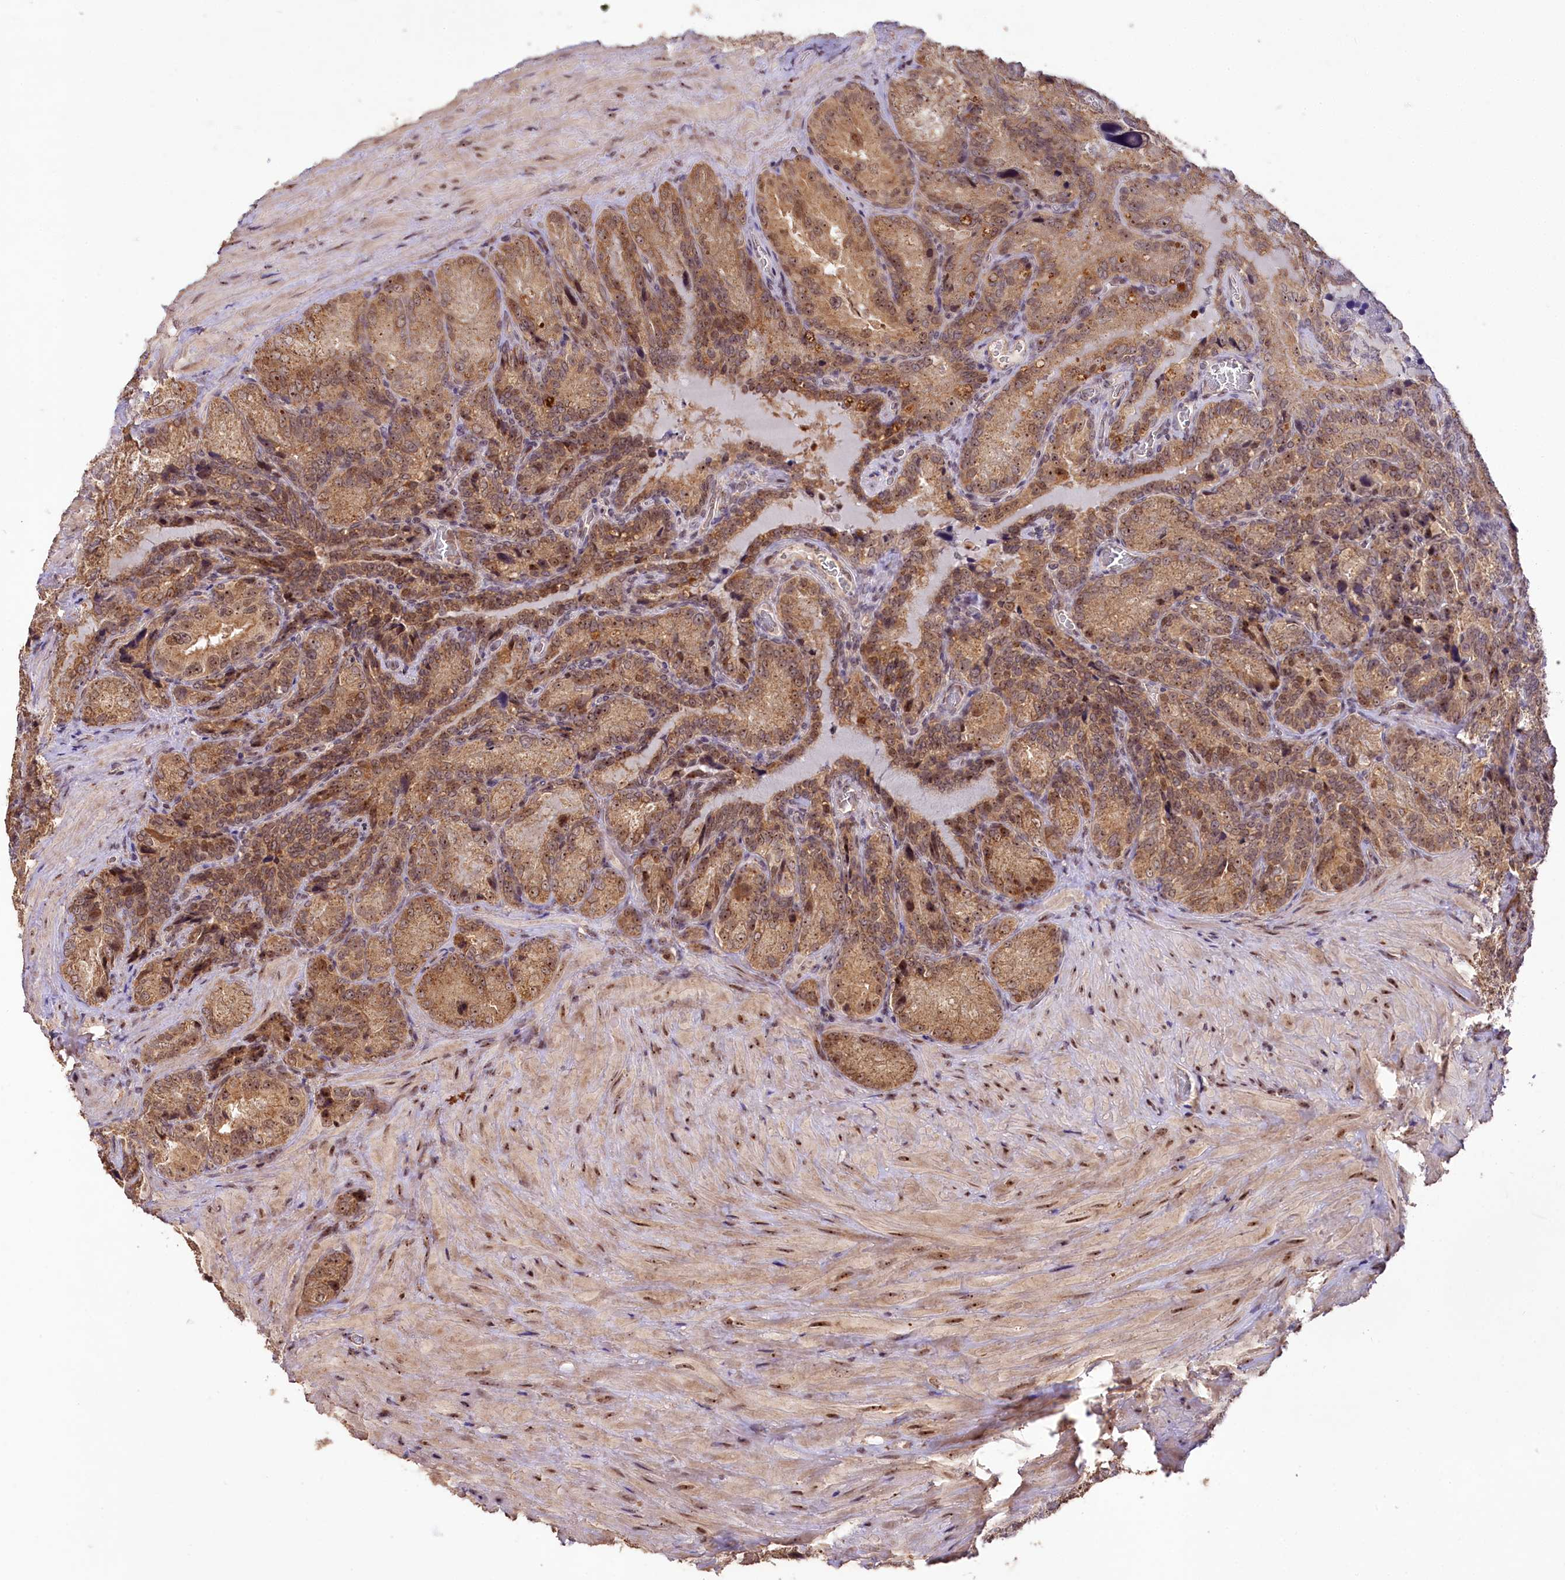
{"staining": {"intensity": "moderate", "quantity": ">75%", "location": "cytoplasmic/membranous,nuclear"}, "tissue": "seminal vesicle", "cell_type": "Glandular cells", "image_type": "normal", "snomed": [{"axis": "morphology", "description": "Normal tissue, NOS"}, {"axis": "topography", "description": "Seminal veicle"}], "caption": "This is a micrograph of immunohistochemistry (IHC) staining of unremarkable seminal vesicle, which shows moderate expression in the cytoplasmic/membranous,nuclear of glandular cells.", "gene": "RRP8", "patient": {"sex": "male", "age": 62}}